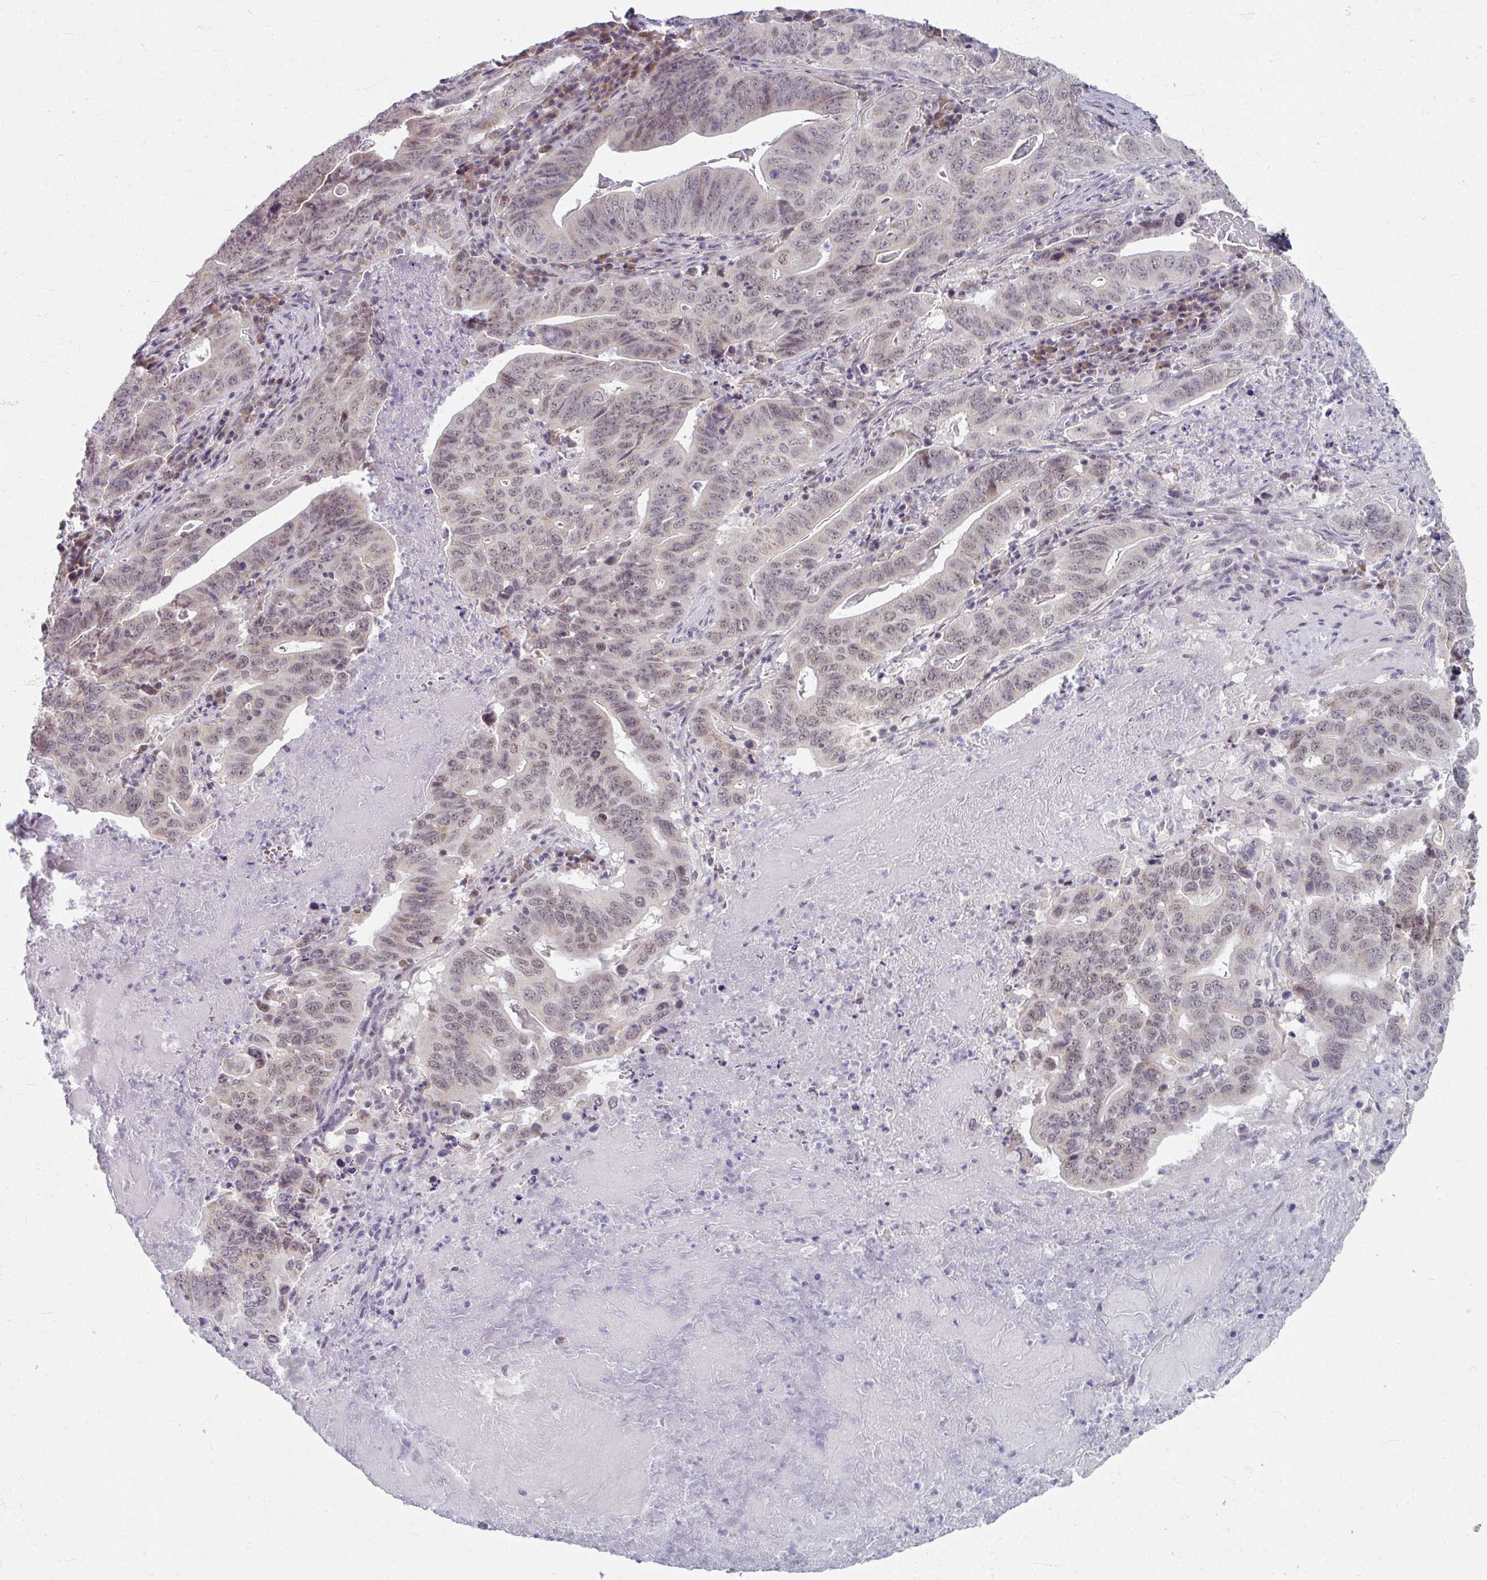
{"staining": {"intensity": "weak", "quantity": ">75%", "location": "nuclear"}, "tissue": "lung cancer", "cell_type": "Tumor cells", "image_type": "cancer", "snomed": [{"axis": "morphology", "description": "Adenocarcinoma, NOS"}, {"axis": "topography", "description": "Lung"}], "caption": "Protein staining of adenocarcinoma (lung) tissue exhibits weak nuclear staining in about >75% of tumor cells.", "gene": "KMT5C", "patient": {"sex": "female", "age": 60}}